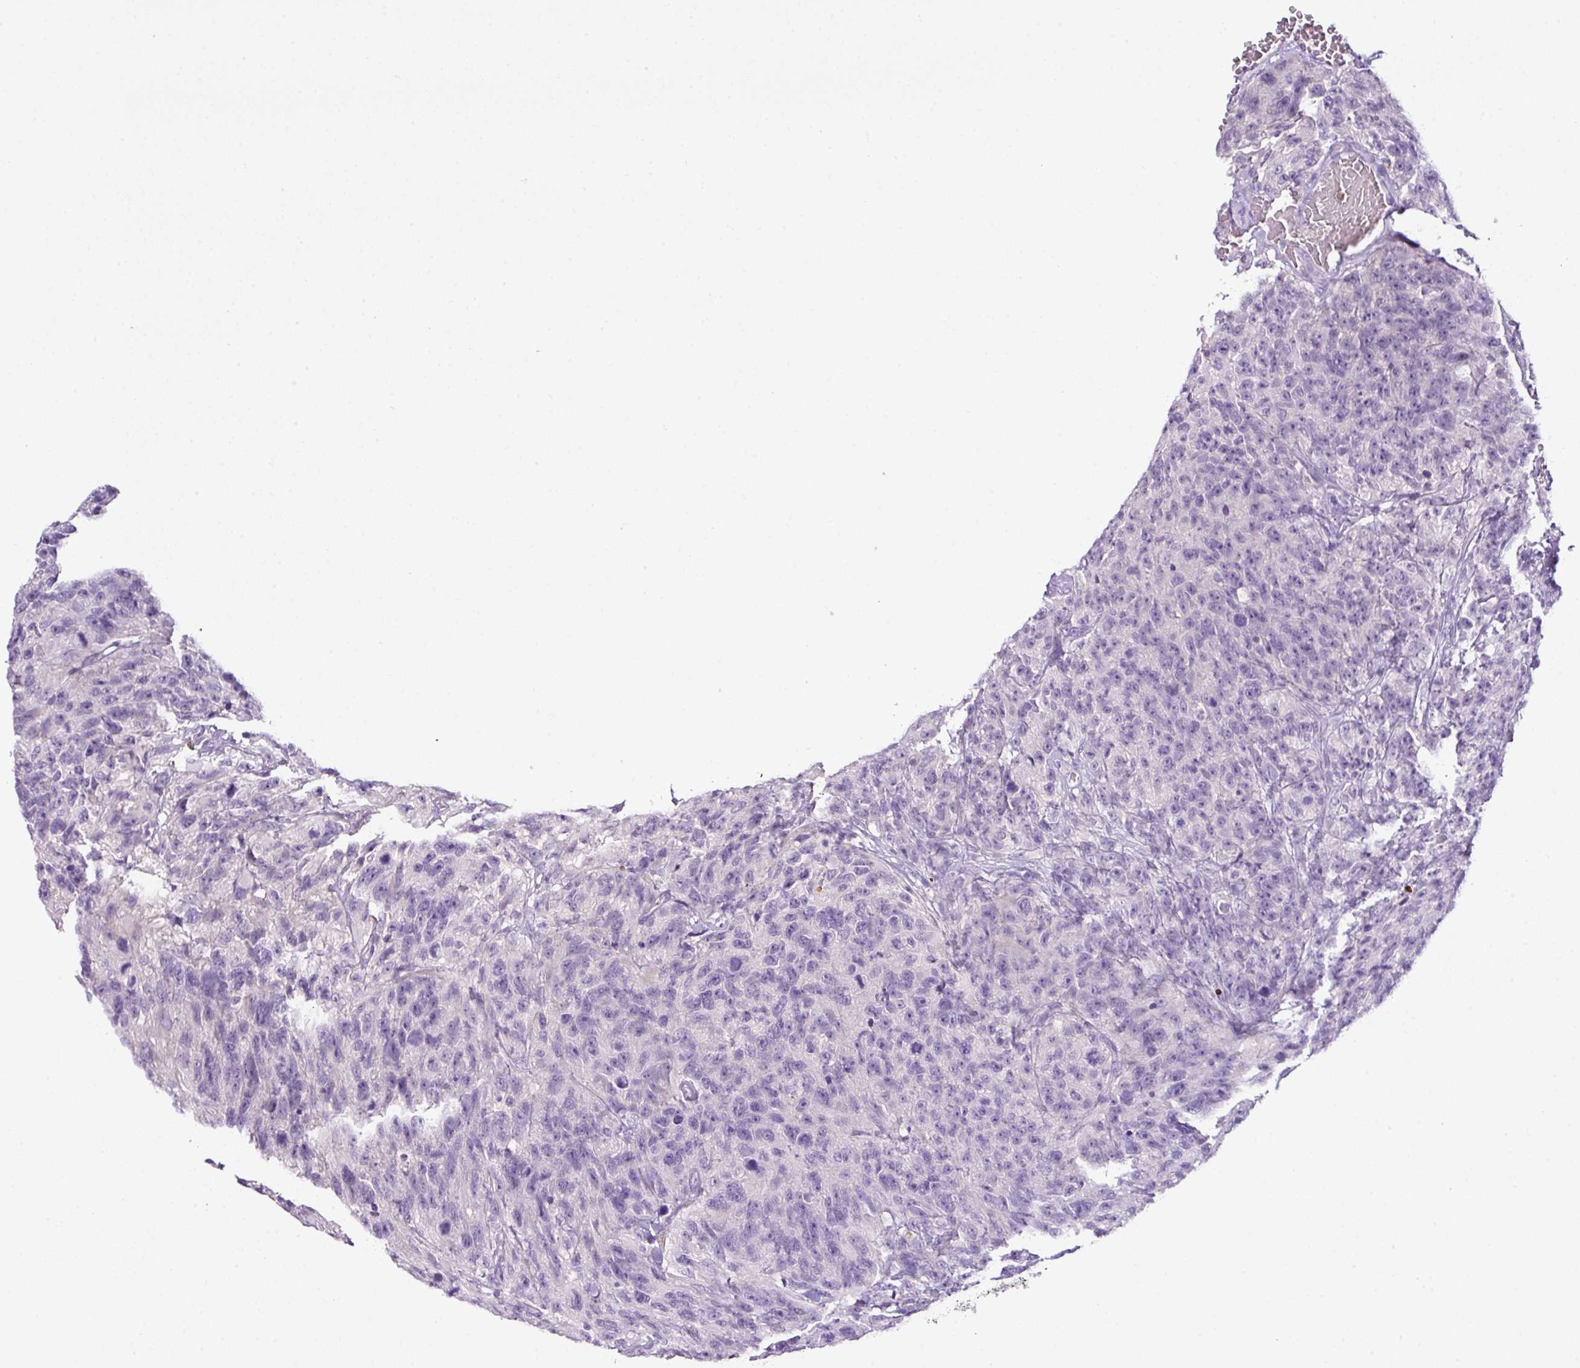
{"staining": {"intensity": "negative", "quantity": "none", "location": "none"}, "tissue": "glioma", "cell_type": "Tumor cells", "image_type": "cancer", "snomed": [{"axis": "morphology", "description": "Glioma, malignant, High grade"}, {"axis": "topography", "description": "Brain"}], "caption": "A histopathology image of glioma stained for a protein shows no brown staining in tumor cells. The staining was performed using DAB (3,3'-diaminobenzidine) to visualize the protein expression in brown, while the nuclei were stained in blue with hematoxylin (Magnification: 20x).", "gene": "HTR3E", "patient": {"sex": "male", "age": 69}}